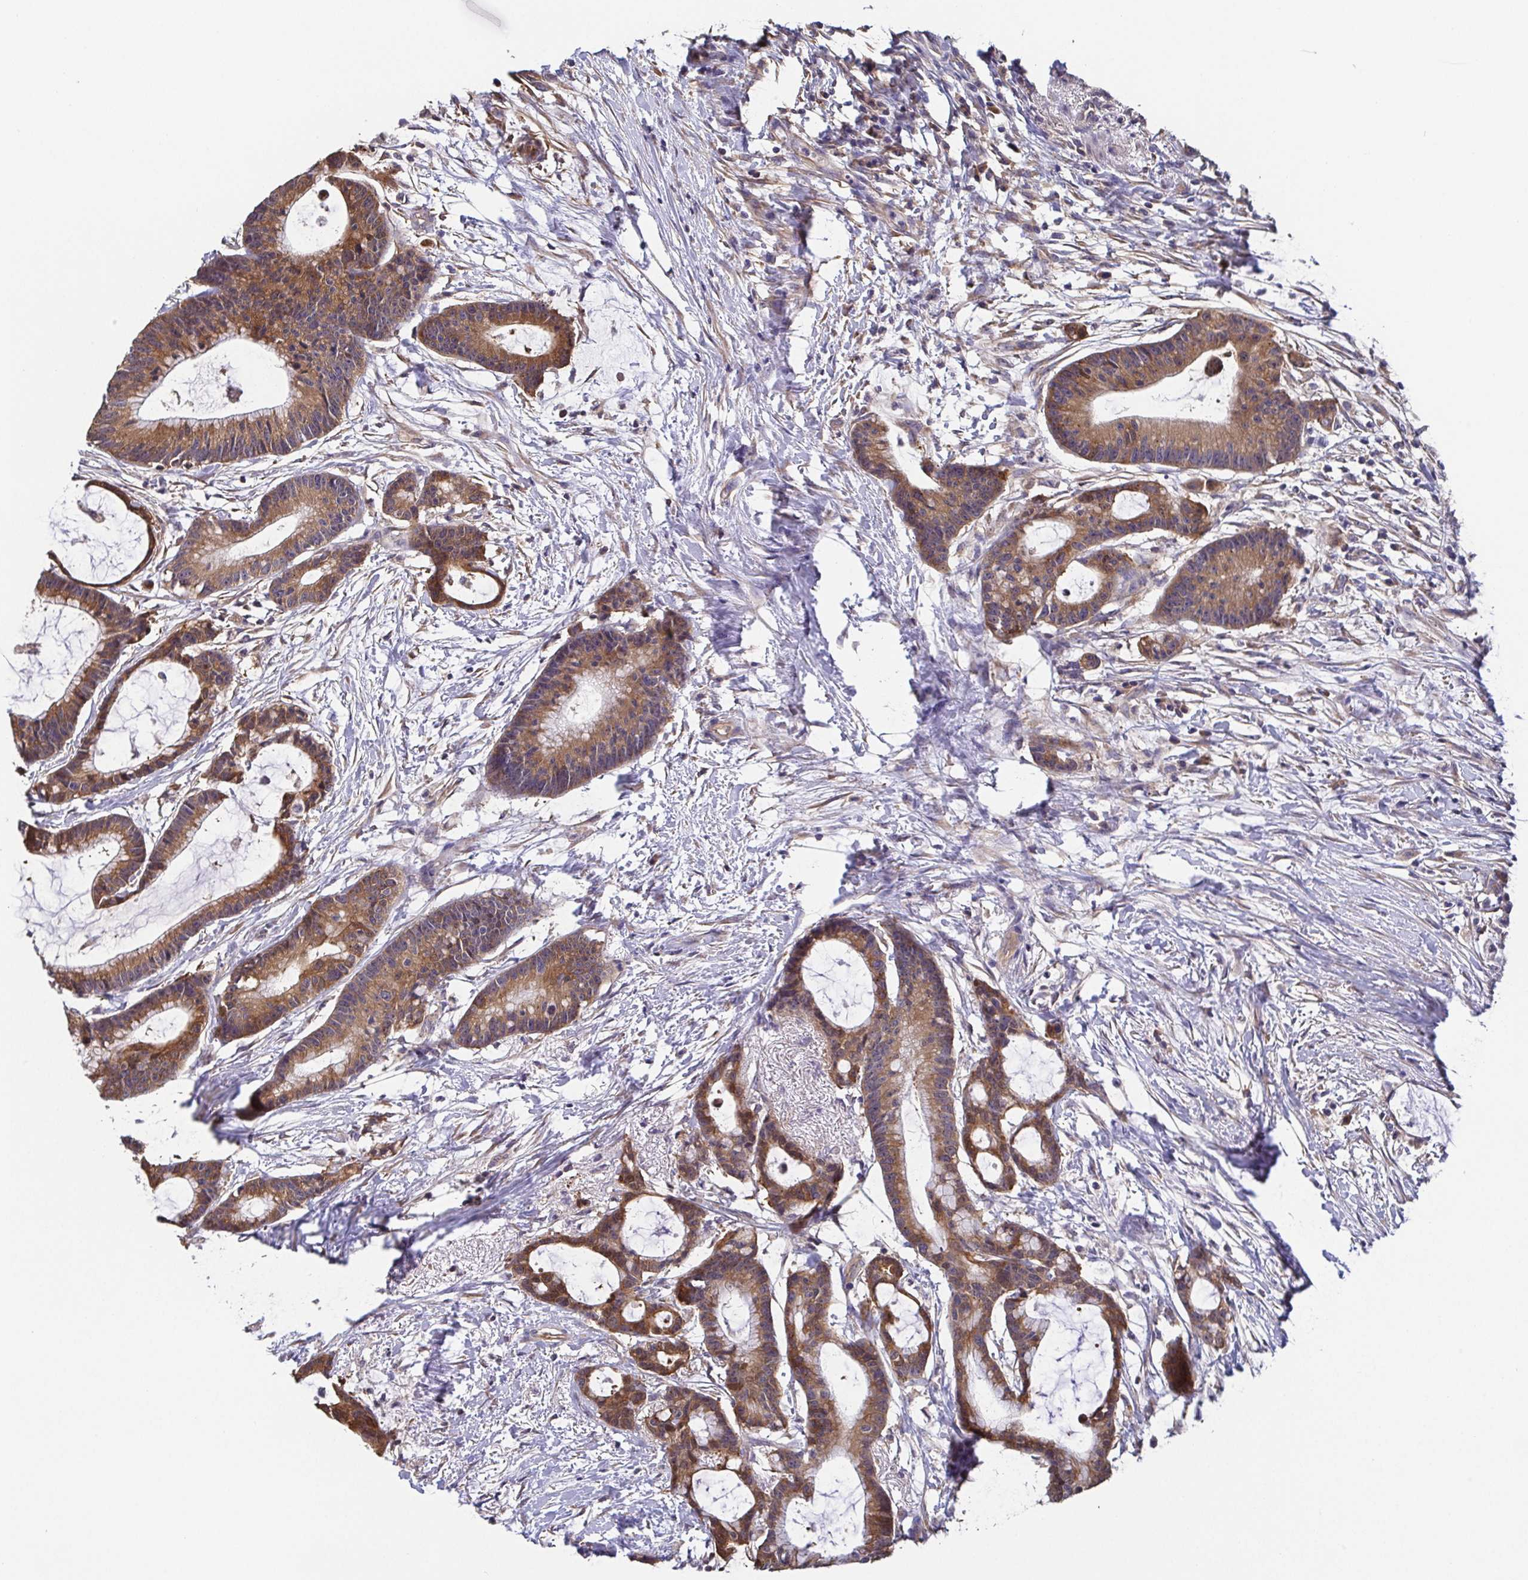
{"staining": {"intensity": "moderate", "quantity": ">75%", "location": "cytoplasmic/membranous"}, "tissue": "colorectal cancer", "cell_type": "Tumor cells", "image_type": "cancer", "snomed": [{"axis": "morphology", "description": "Adenocarcinoma, NOS"}, {"axis": "topography", "description": "Colon"}], "caption": "The micrograph displays a brown stain indicating the presence of a protein in the cytoplasmic/membranous of tumor cells in adenocarcinoma (colorectal).", "gene": "EIF3D", "patient": {"sex": "female", "age": 78}}